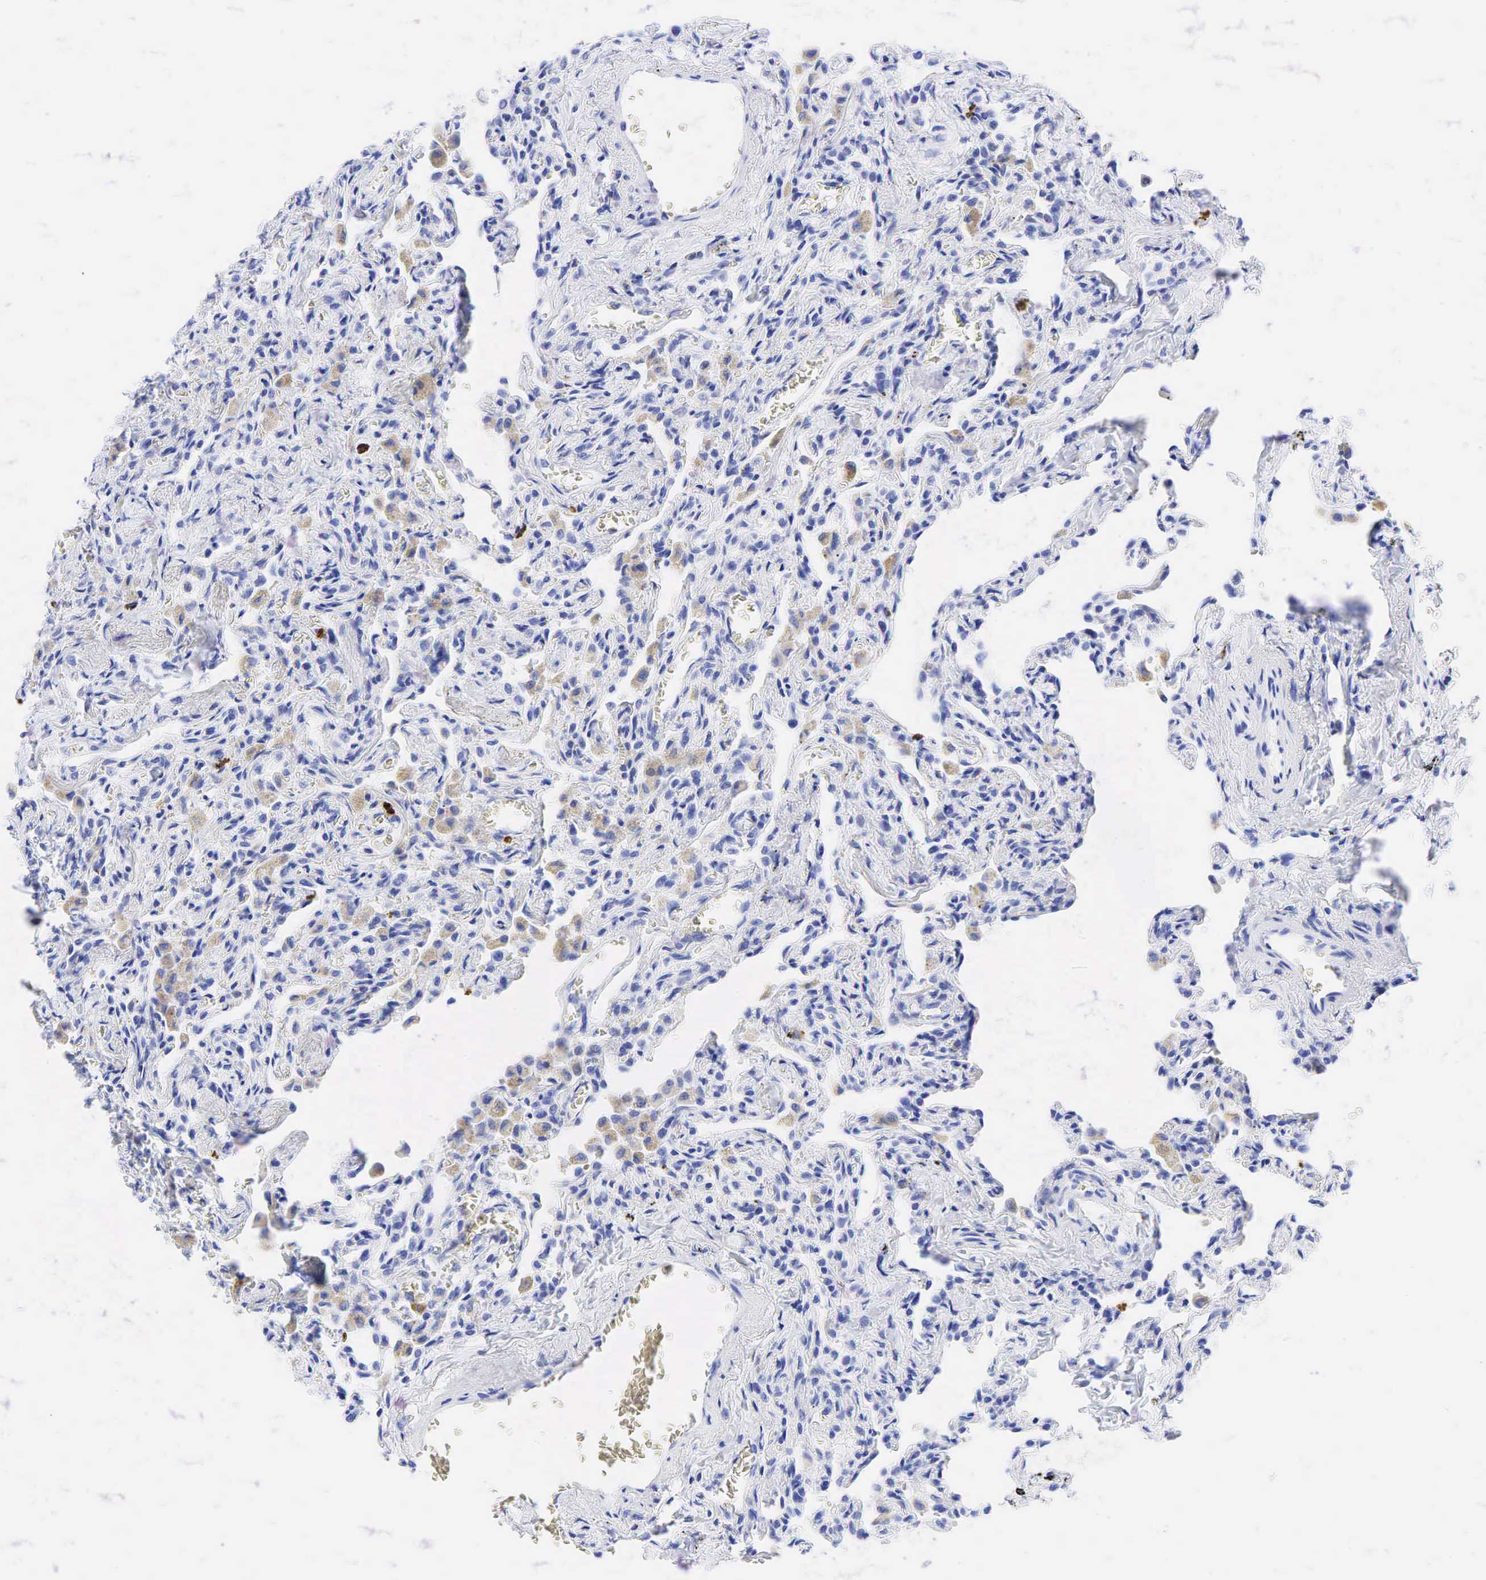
{"staining": {"intensity": "negative", "quantity": "none", "location": "none"}, "tissue": "lung", "cell_type": "Alveolar cells", "image_type": "normal", "snomed": [{"axis": "morphology", "description": "Normal tissue, NOS"}, {"axis": "topography", "description": "Lung"}], "caption": "The micrograph shows no significant staining in alveolar cells of lung.", "gene": "FUT4", "patient": {"sex": "male", "age": 73}}